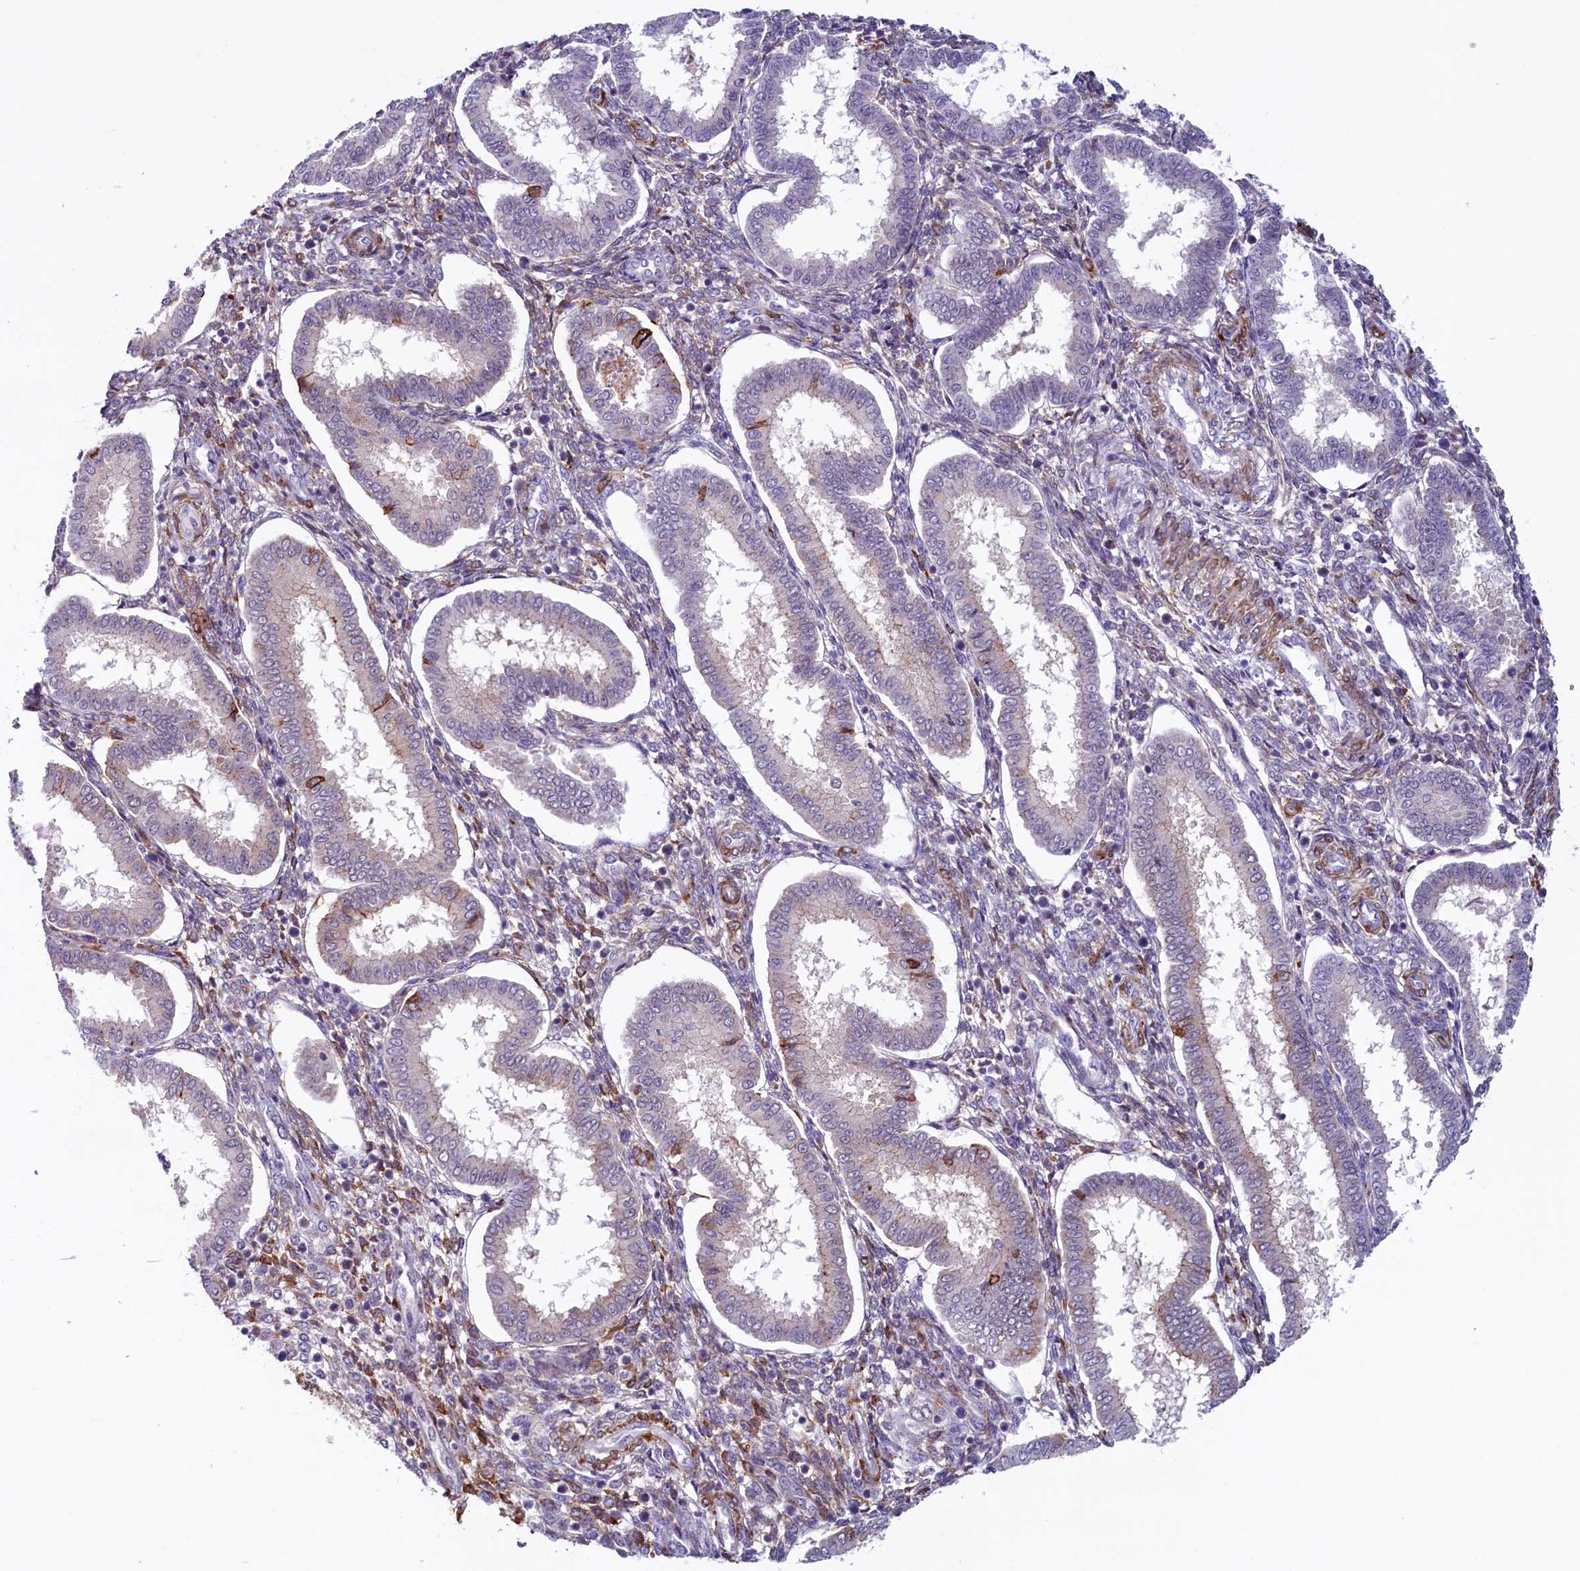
{"staining": {"intensity": "moderate", "quantity": "25%-75%", "location": "cytoplasmic/membranous"}, "tissue": "endometrium", "cell_type": "Cells in endometrial stroma", "image_type": "normal", "snomed": [{"axis": "morphology", "description": "Normal tissue, NOS"}, {"axis": "topography", "description": "Endometrium"}], "caption": "Protein analysis of benign endometrium displays moderate cytoplasmic/membranous staining in about 25%-75% of cells in endometrial stroma. Nuclei are stained in blue.", "gene": "PACSIN3", "patient": {"sex": "female", "age": 24}}